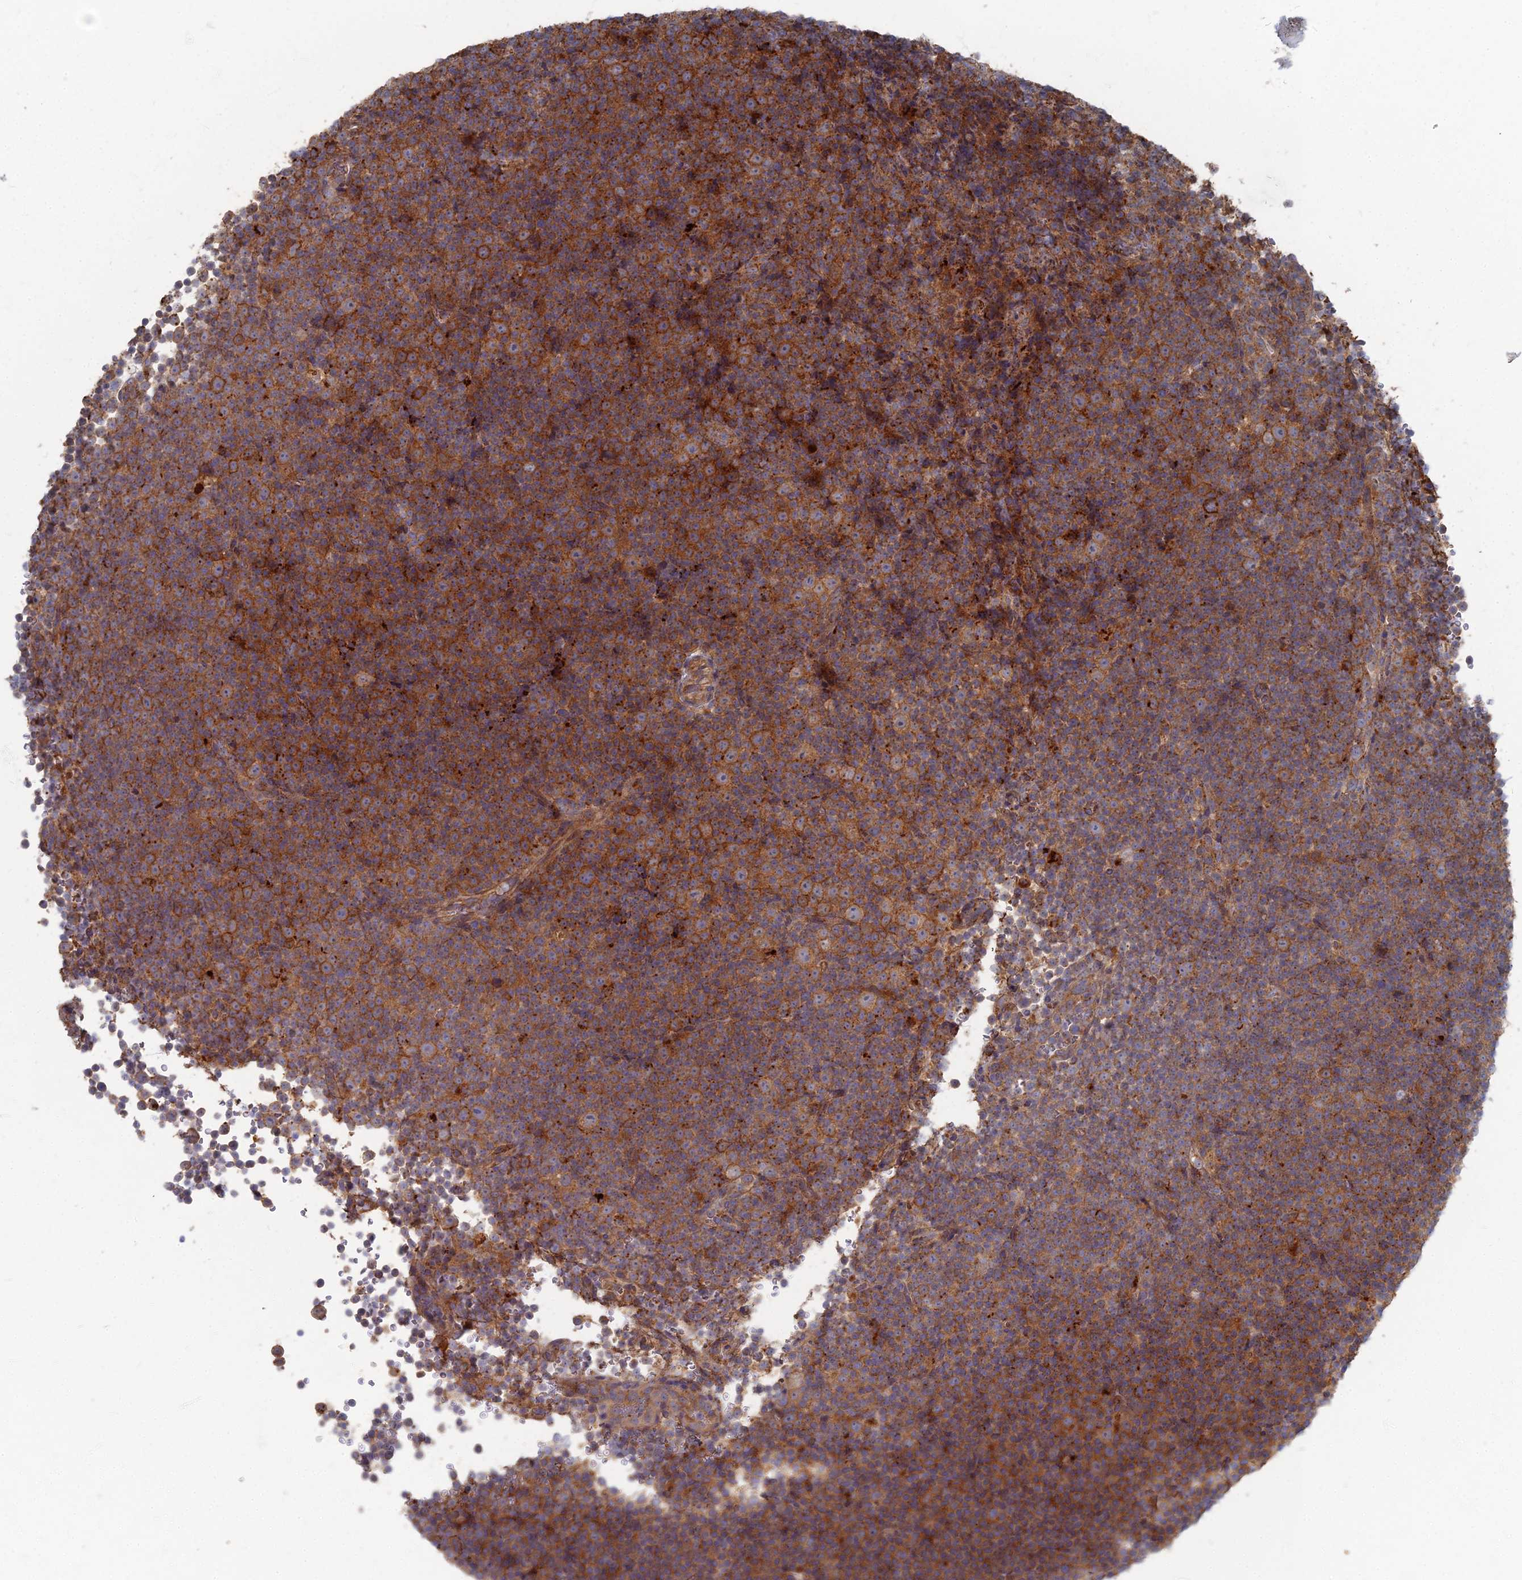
{"staining": {"intensity": "strong", "quantity": ">75%", "location": "cytoplasmic/membranous"}, "tissue": "lymphoma", "cell_type": "Tumor cells", "image_type": "cancer", "snomed": [{"axis": "morphology", "description": "Malignant lymphoma, non-Hodgkin's type, Low grade"}, {"axis": "topography", "description": "Lymph node"}], "caption": "Immunohistochemistry histopathology image of neoplastic tissue: lymphoma stained using immunohistochemistry exhibits high levels of strong protein expression localized specifically in the cytoplasmic/membranous of tumor cells, appearing as a cytoplasmic/membranous brown color.", "gene": "PPCDC", "patient": {"sex": "female", "age": 67}}